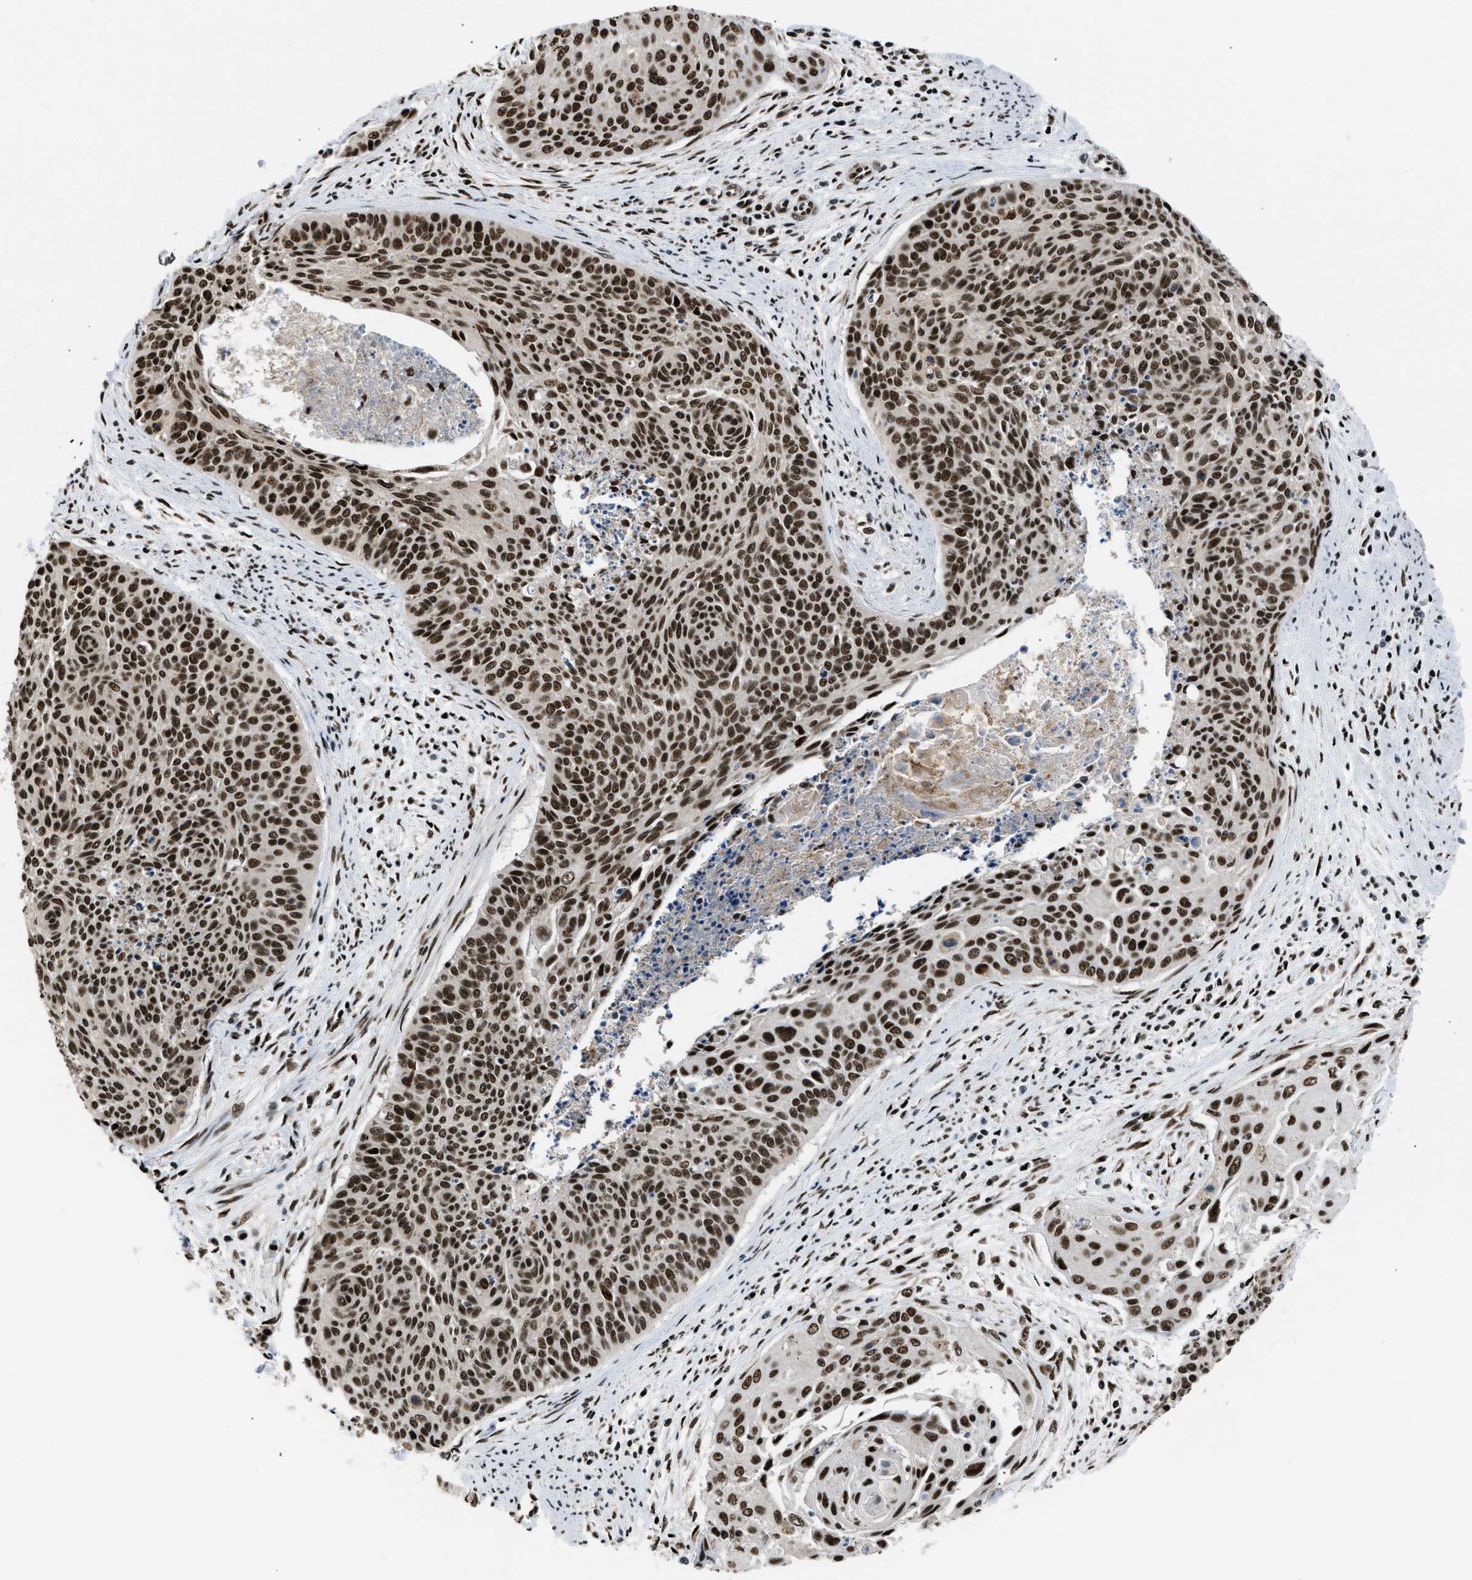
{"staining": {"intensity": "strong", "quantity": ">75%", "location": "nuclear"}, "tissue": "cervical cancer", "cell_type": "Tumor cells", "image_type": "cancer", "snomed": [{"axis": "morphology", "description": "Squamous cell carcinoma, NOS"}, {"axis": "topography", "description": "Cervix"}], "caption": "Protein expression analysis of cervical squamous cell carcinoma reveals strong nuclear expression in approximately >75% of tumor cells.", "gene": "RBM5", "patient": {"sex": "female", "age": 55}}